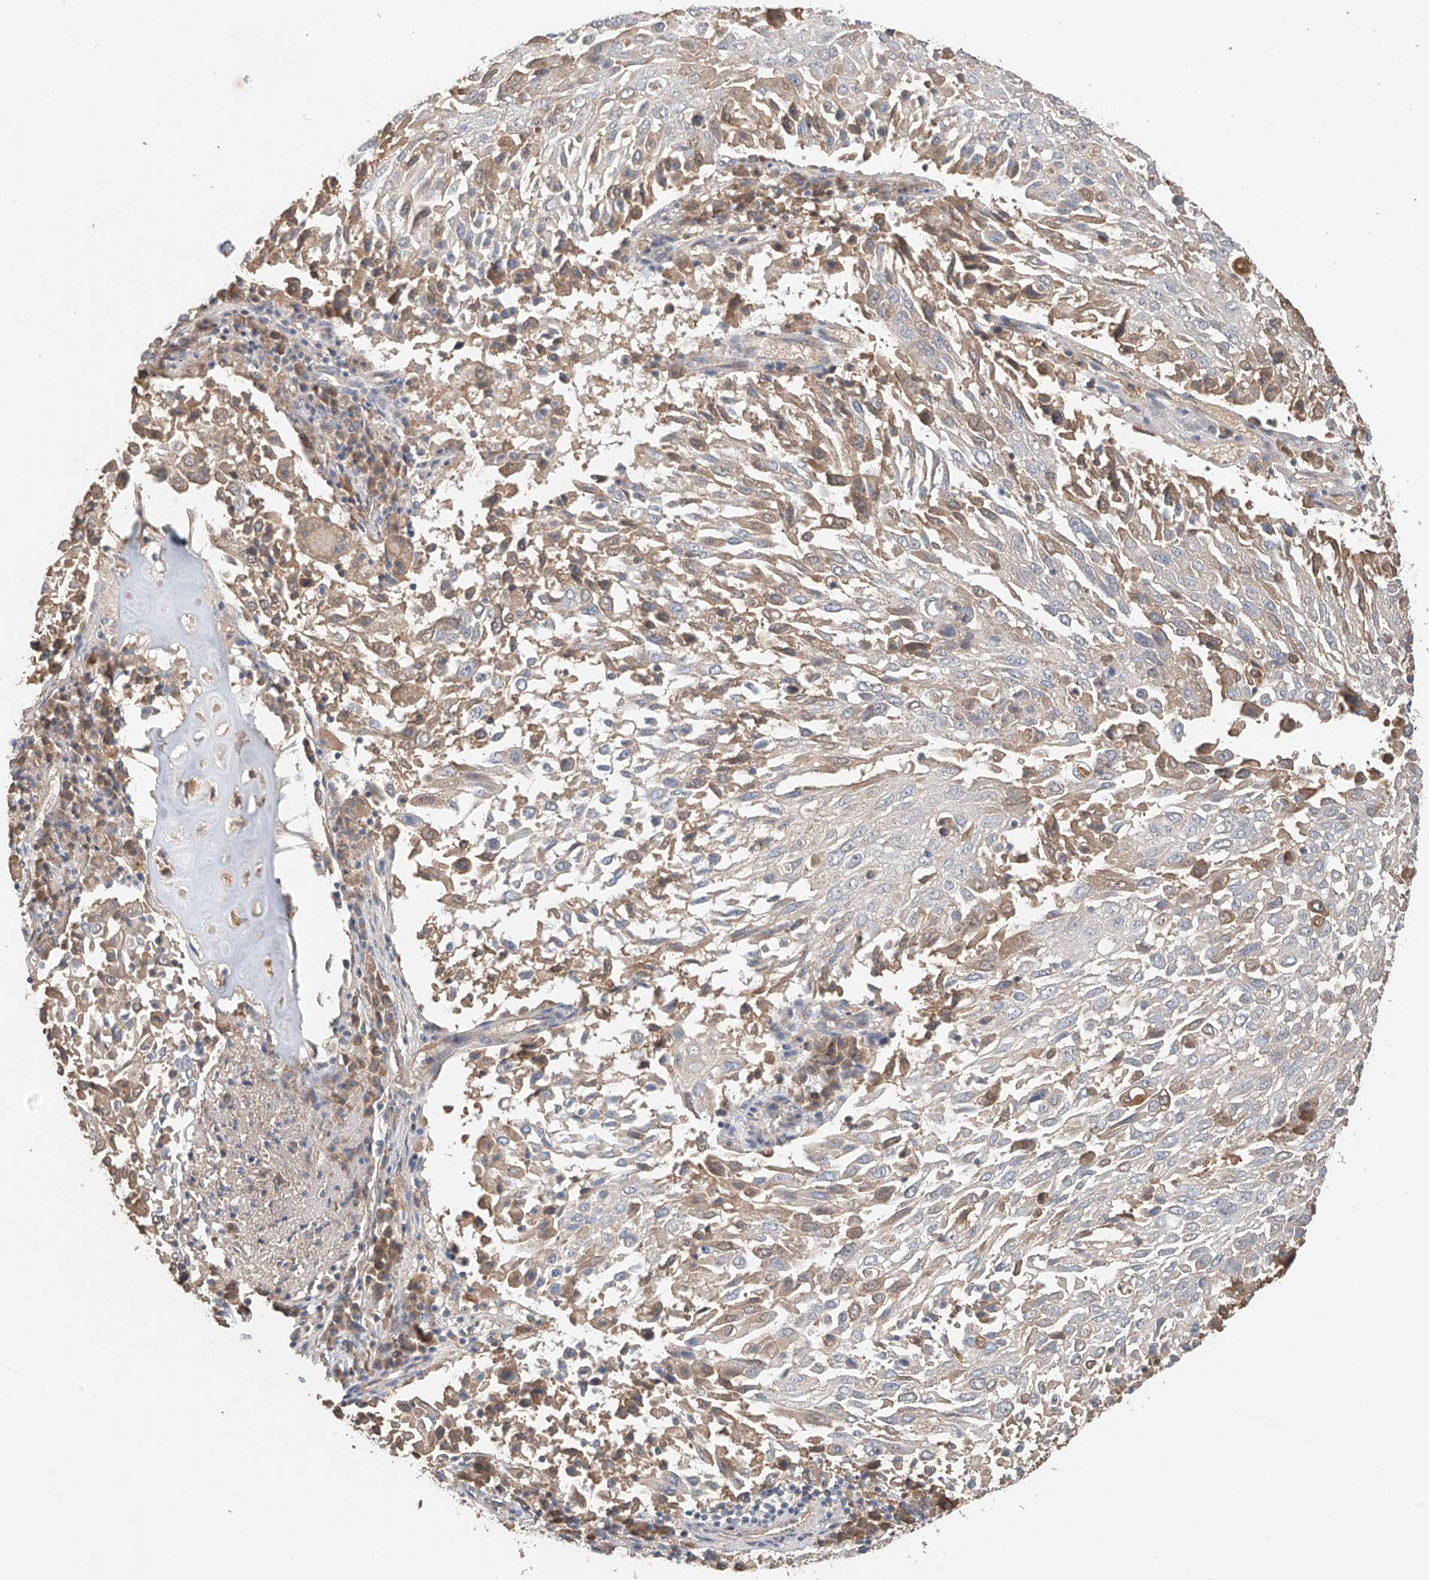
{"staining": {"intensity": "weak", "quantity": "<25%", "location": "cytoplasmic/membranous"}, "tissue": "lung cancer", "cell_type": "Tumor cells", "image_type": "cancer", "snomed": [{"axis": "morphology", "description": "Squamous cell carcinoma, NOS"}, {"axis": "topography", "description": "Lung"}], "caption": "IHC of human lung cancer shows no staining in tumor cells.", "gene": "GNB1L", "patient": {"sex": "male", "age": 65}}